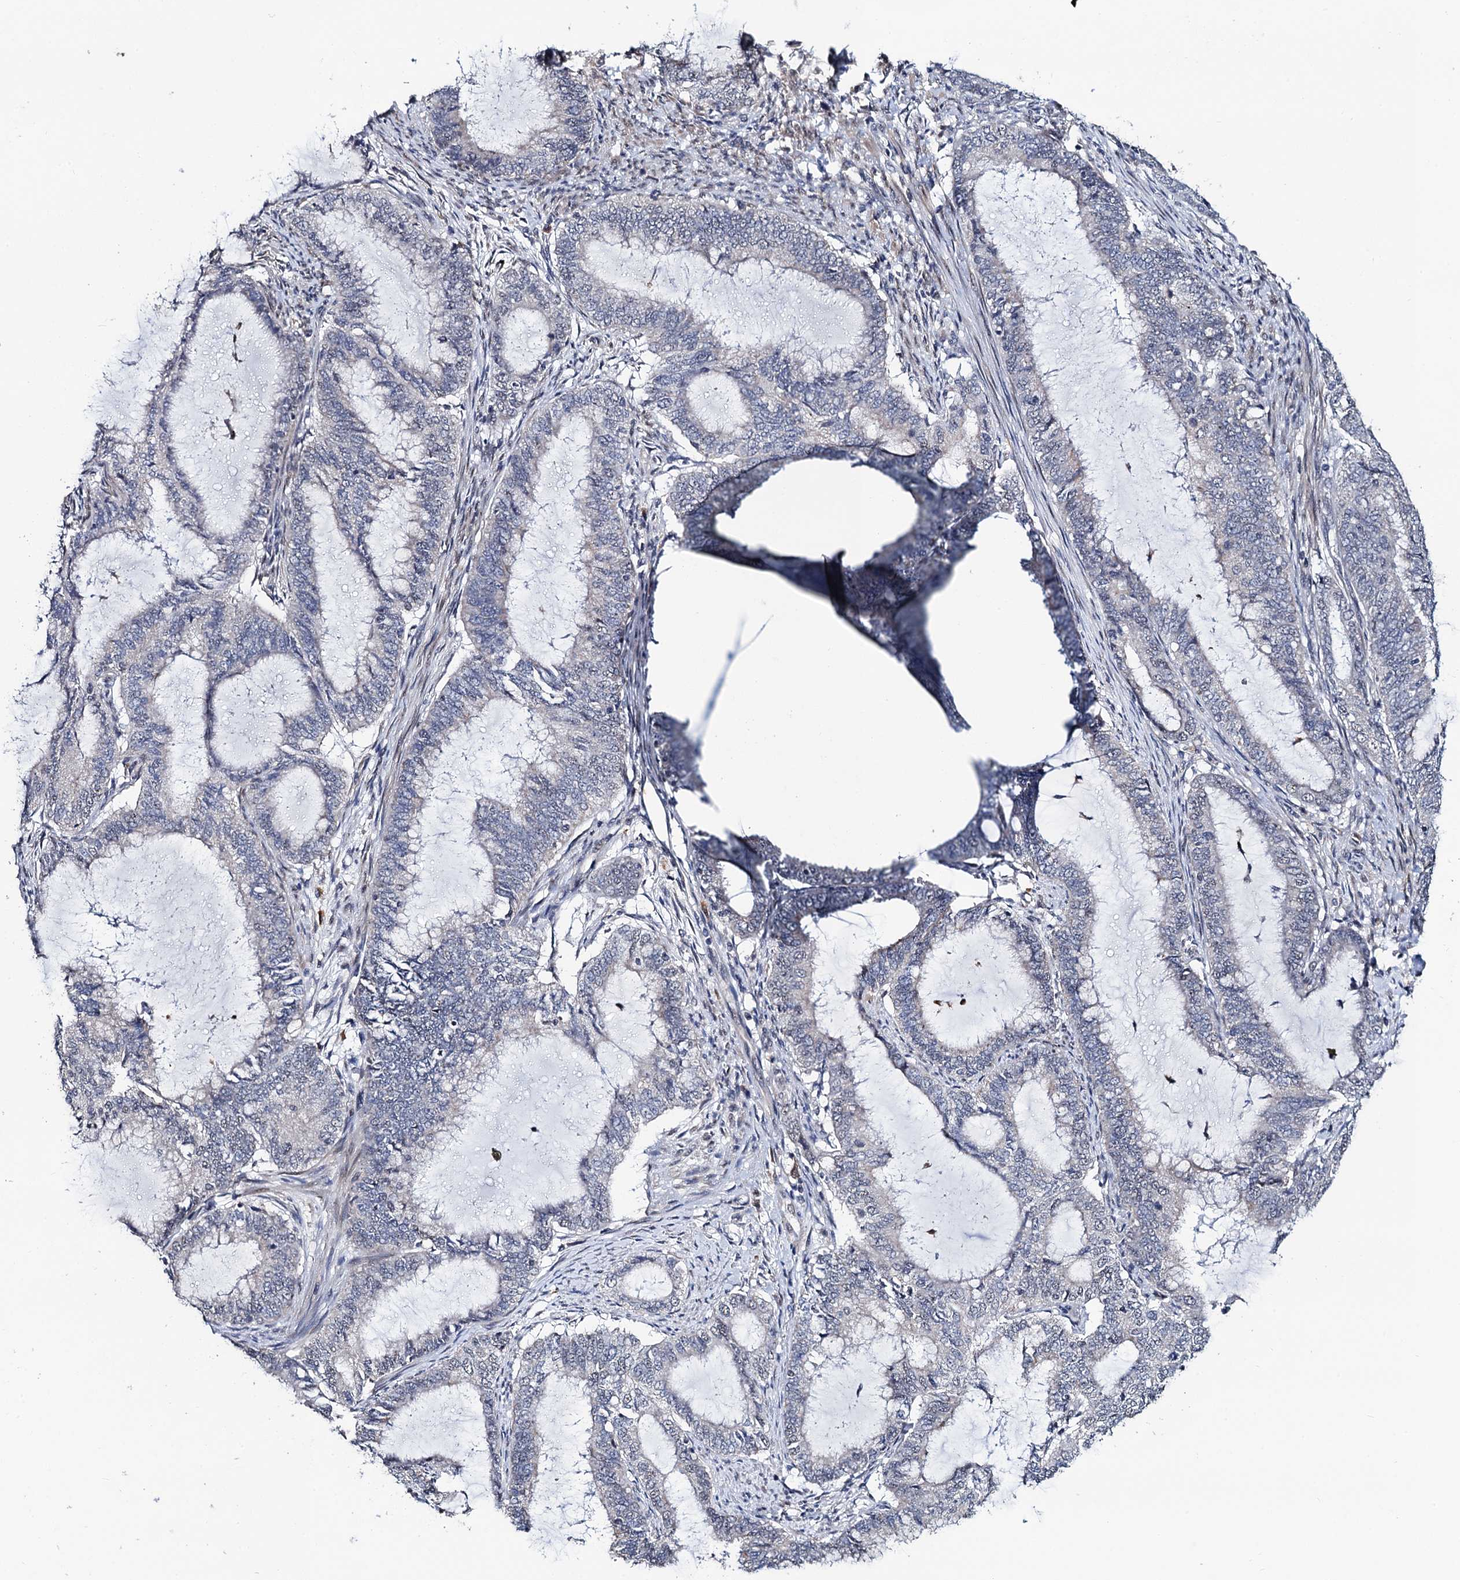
{"staining": {"intensity": "weak", "quantity": "<25%", "location": "nuclear"}, "tissue": "endometrial cancer", "cell_type": "Tumor cells", "image_type": "cancer", "snomed": [{"axis": "morphology", "description": "Adenocarcinoma, NOS"}, {"axis": "topography", "description": "Endometrium"}], "caption": "Tumor cells are negative for brown protein staining in endometrial cancer (adenocarcinoma).", "gene": "FAM222A", "patient": {"sex": "female", "age": 51}}